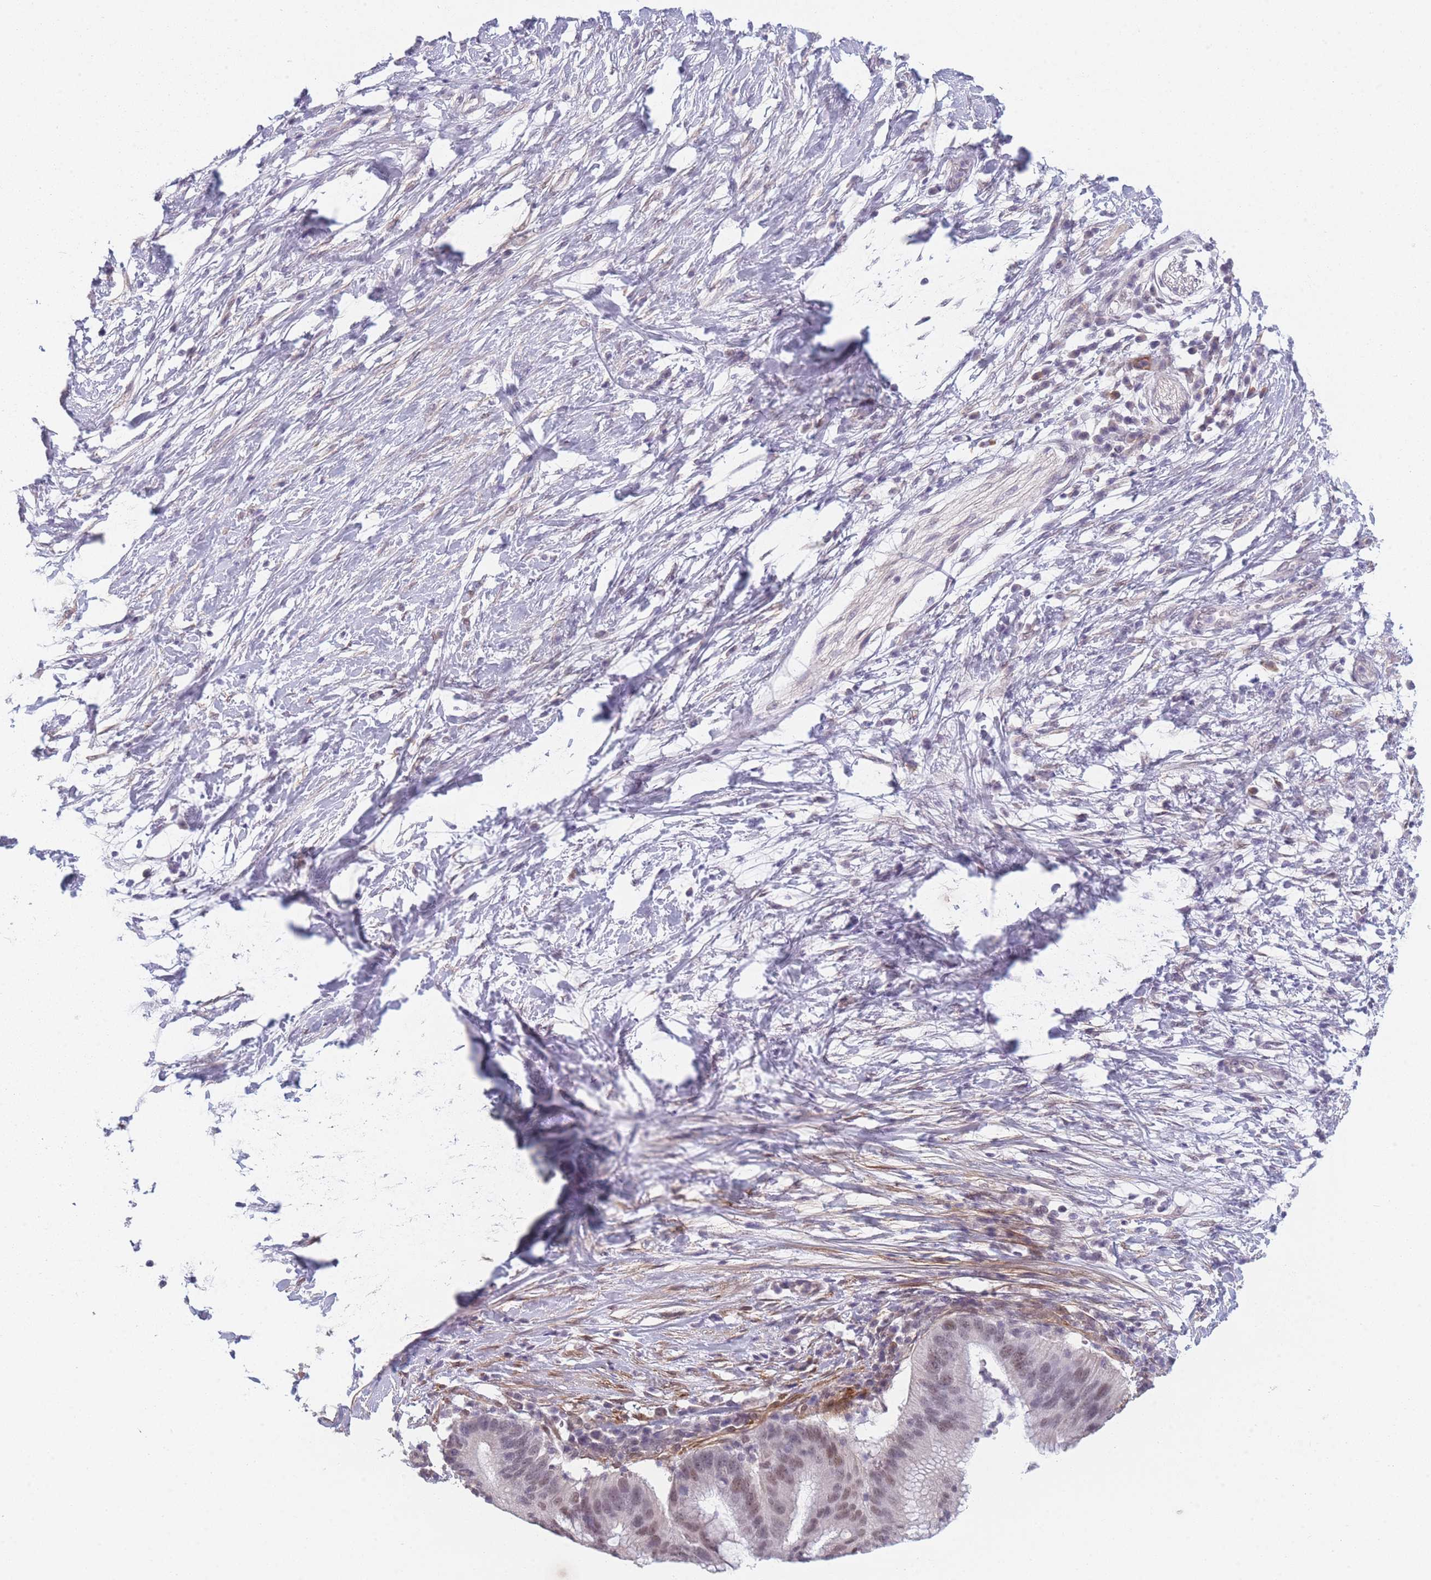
{"staining": {"intensity": "moderate", "quantity": "25%-75%", "location": "nuclear"}, "tissue": "pancreatic cancer", "cell_type": "Tumor cells", "image_type": "cancer", "snomed": [{"axis": "morphology", "description": "Adenocarcinoma, NOS"}, {"axis": "topography", "description": "Pancreas"}], "caption": "DAB (3,3'-diaminobenzidine) immunohistochemical staining of adenocarcinoma (pancreatic) displays moderate nuclear protein staining in about 25%-75% of tumor cells.", "gene": "SIN3B", "patient": {"sex": "male", "age": 68}}